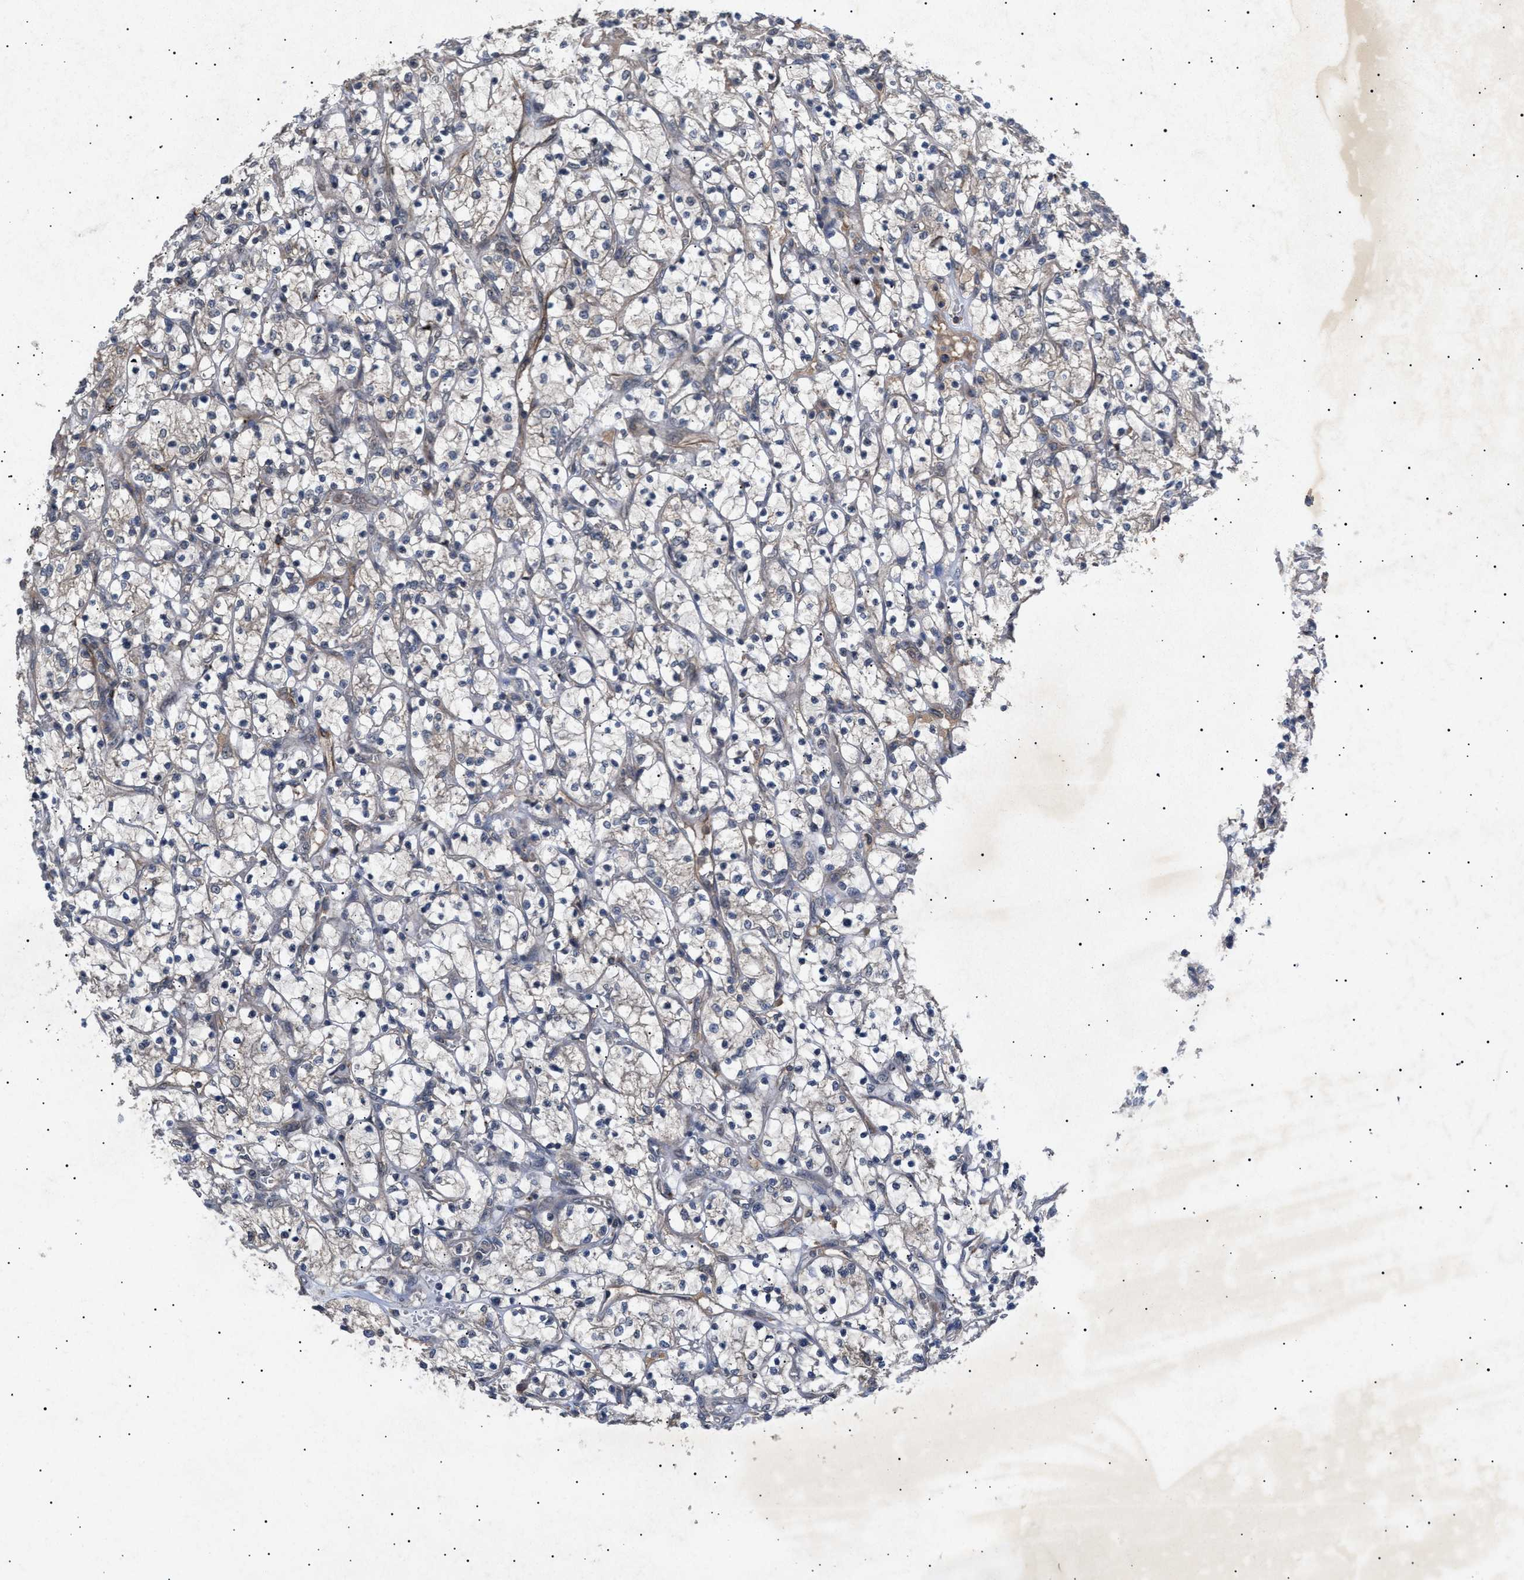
{"staining": {"intensity": "moderate", "quantity": "<25%", "location": "cytoplasmic/membranous"}, "tissue": "renal cancer", "cell_type": "Tumor cells", "image_type": "cancer", "snomed": [{"axis": "morphology", "description": "Adenocarcinoma, NOS"}, {"axis": "topography", "description": "Kidney"}], "caption": "Protein staining of adenocarcinoma (renal) tissue exhibits moderate cytoplasmic/membranous positivity in about <25% of tumor cells.", "gene": "SIRT5", "patient": {"sex": "female", "age": 69}}